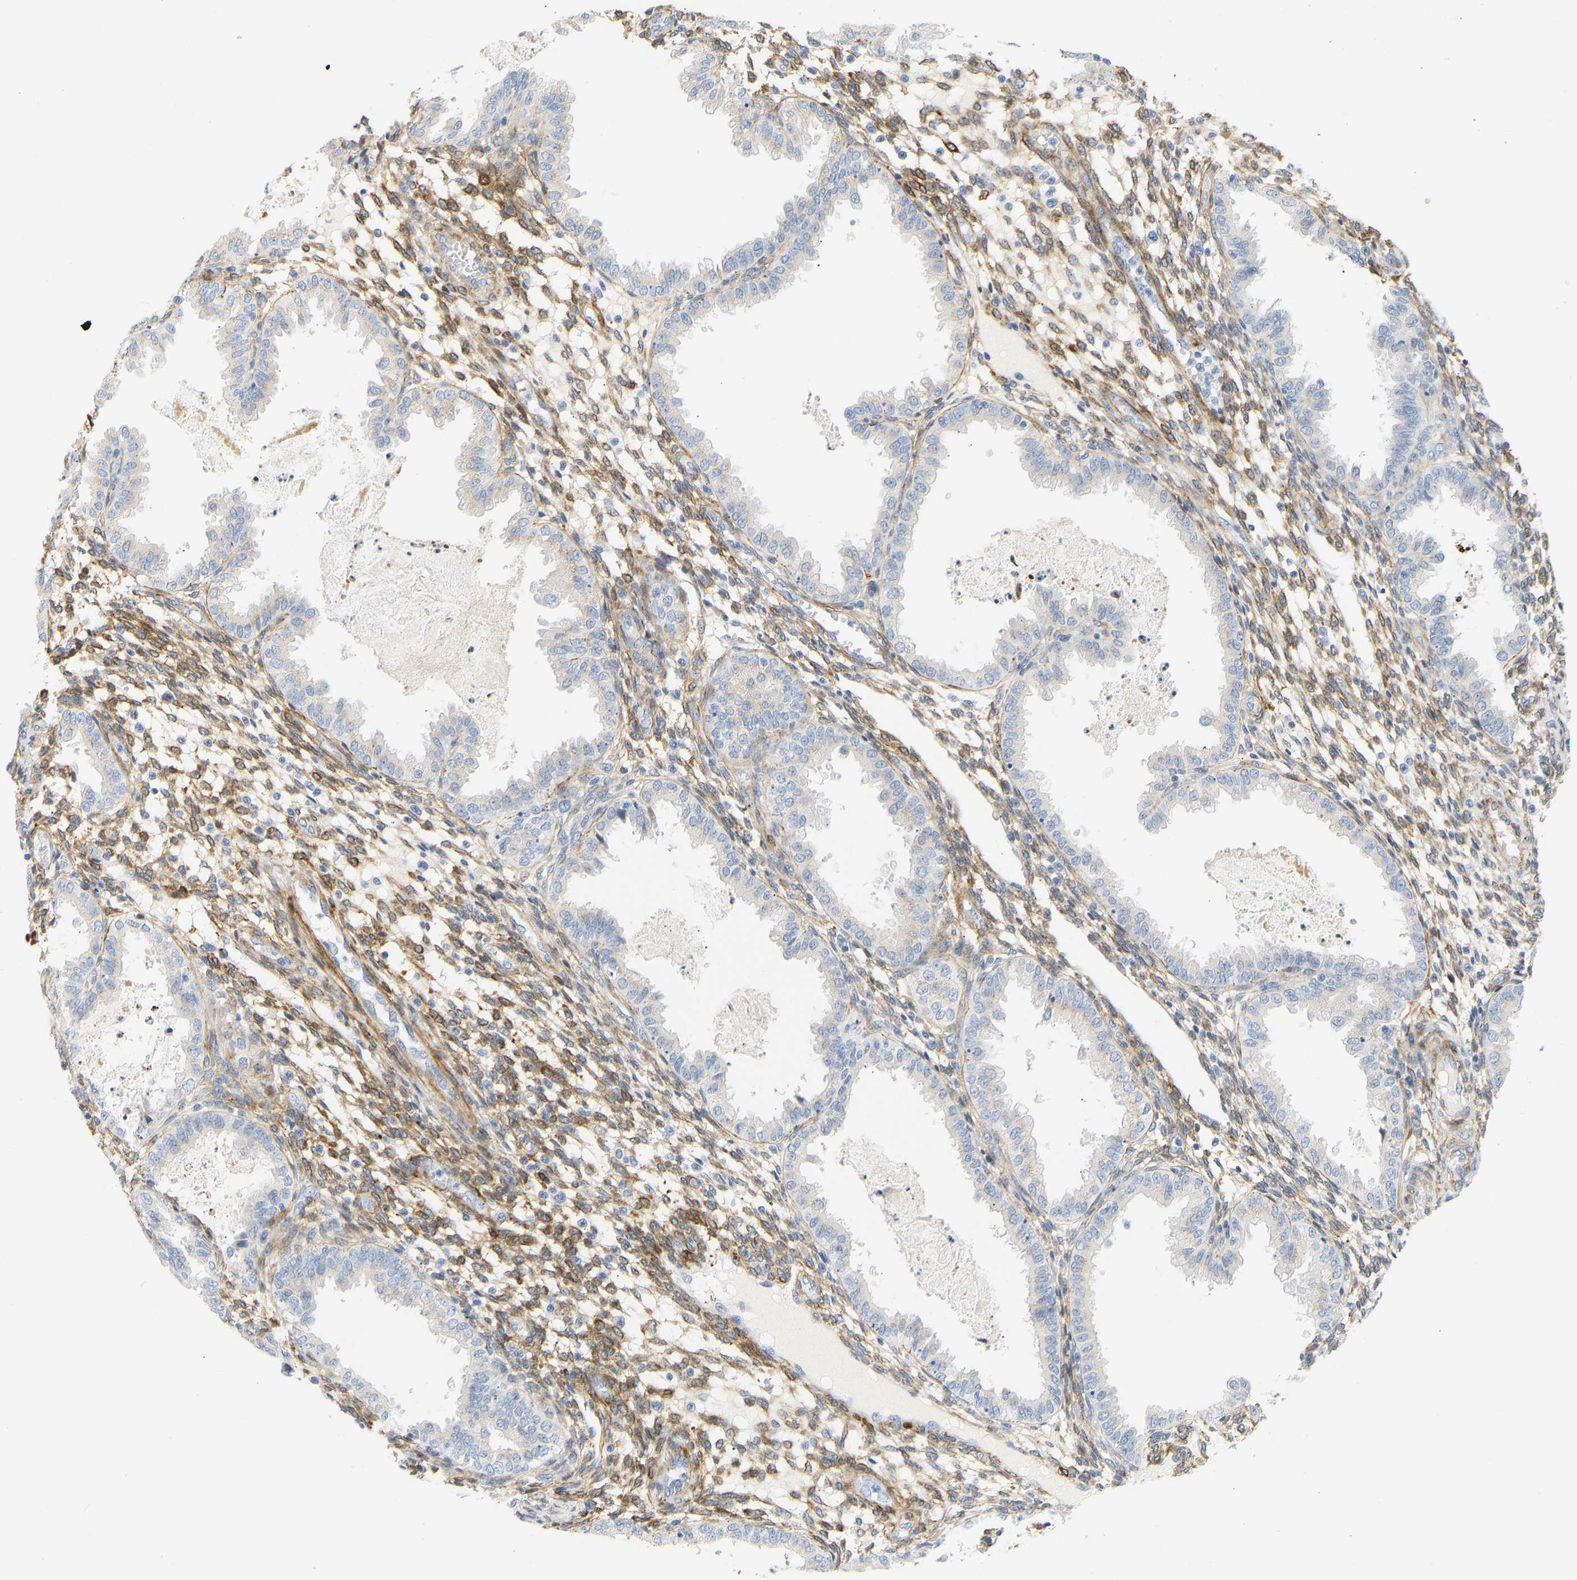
{"staining": {"intensity": "moderate", "quantity": "25%-75%", "location": "cytoplasmic/membranous"}, "tissue": "endometrium", "cell_type": "Cells in endometrial stroma", "image_type": "normal", "snomed": [{"axis": "morphology", "description": "Normal tissue, NOS"}, {"axis": "topography", "description": "Endometrium"}], "caption": "Protein positivity by immunohistochemistry demonstrates moderate cytoplasmic/membranous staining in approximately 25%-75% of cells in endometrial stroma in unremarkable endometrium. (brown staining indicates protein expression, while blue staining denotes nuclei).", "gene": "SLC30A7", "patient": {"sex": "female", "age": 33}}